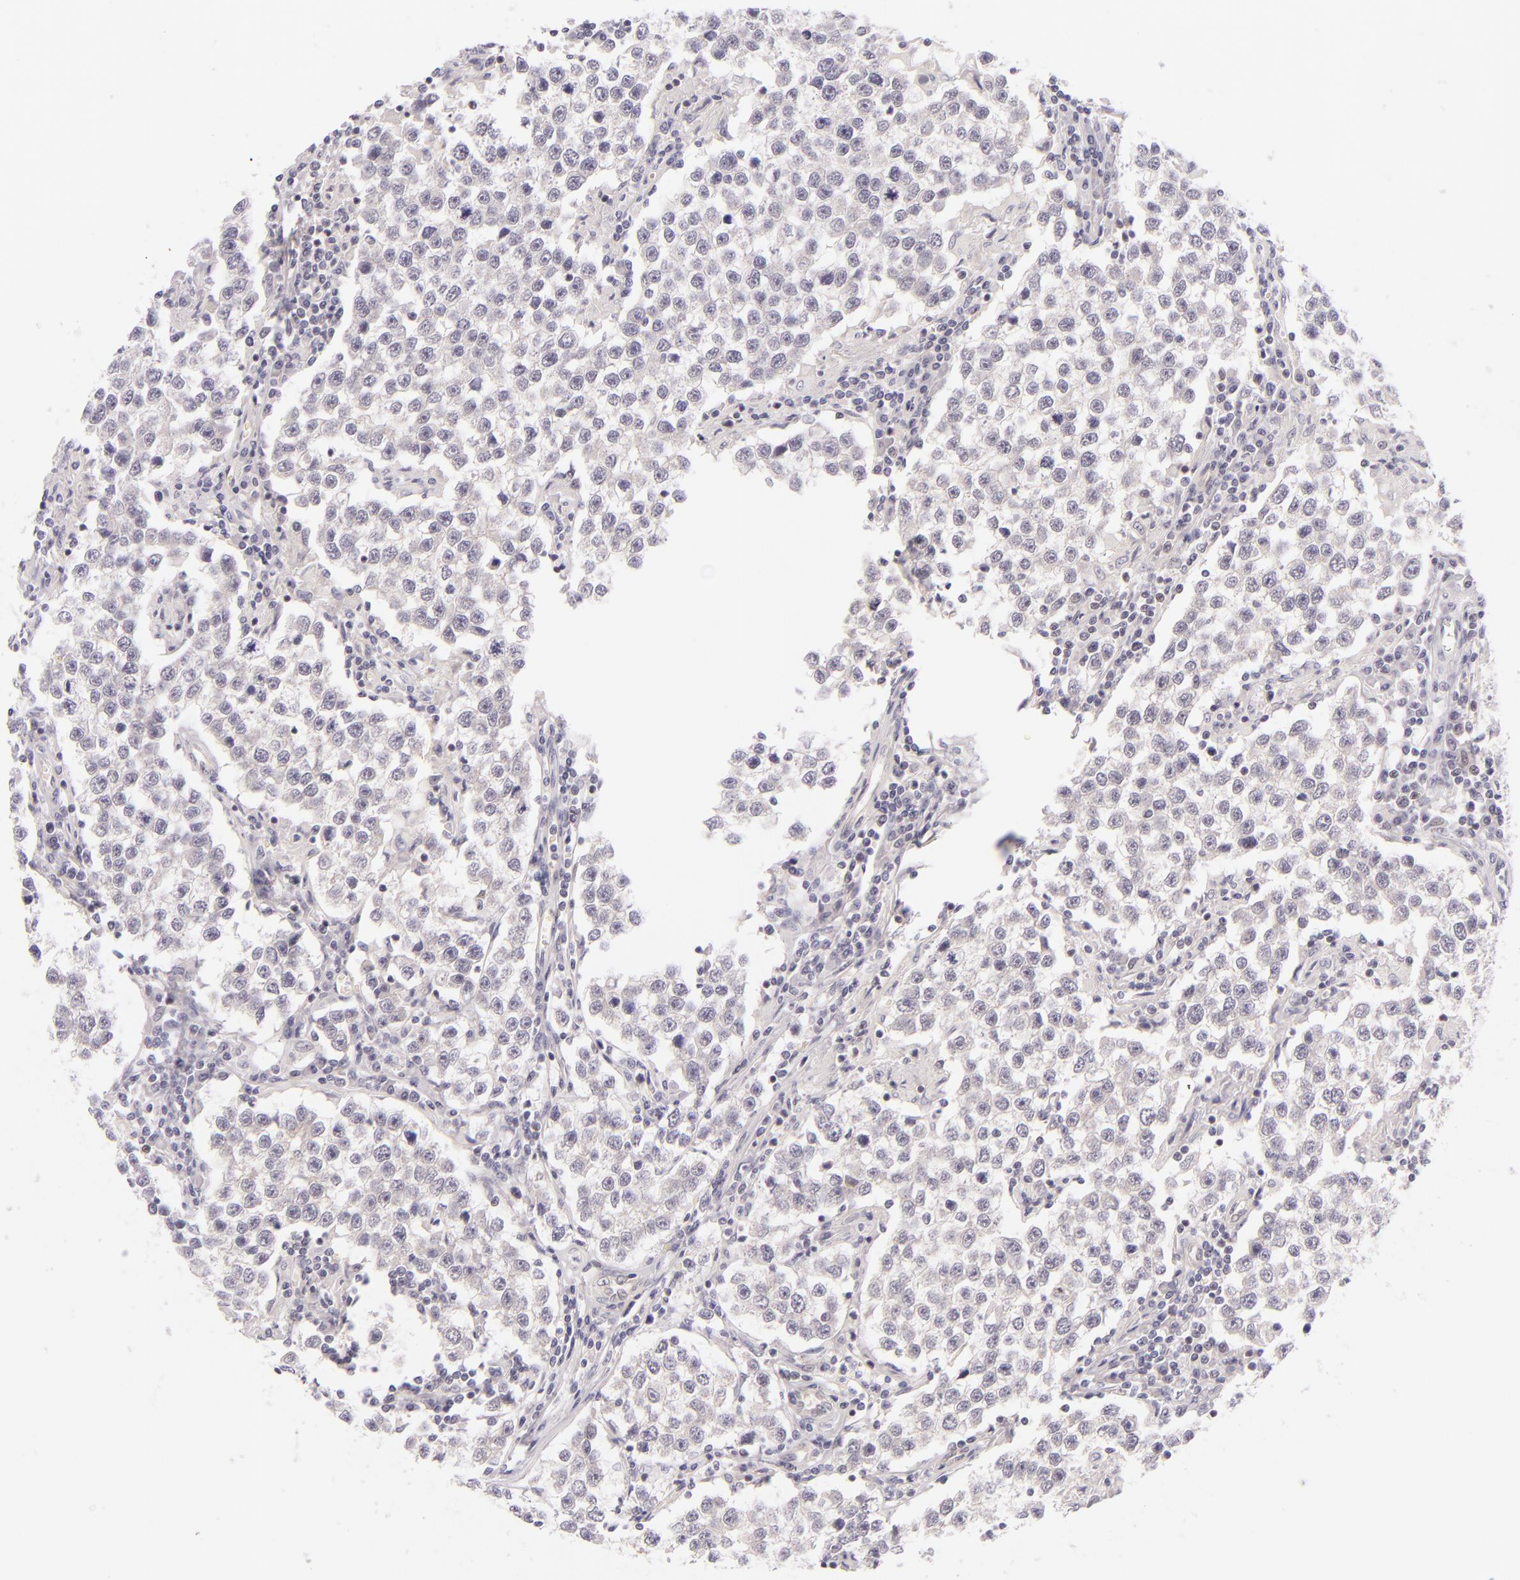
{"staining": {"intensity": "negative", "quantity": "none", "location": "none"}, "tissue": "testis cancer", "cell_type": "Tumor cells", "image_type": "cancer", "snomed": [{"axis": "morphology", "description": "Seminoma, NOS"}, {"axis": "topography", "description": "Testis"}], "caption": "This photomicrograph is of testis seminoma stained with immunohistochemistry (IHC) to label a protein in brown with the nuclei are counter-stained blue. There is no staining in tumor cells.", "gene": "BCL3", "patient": {"sex": "male", "age": 36}}